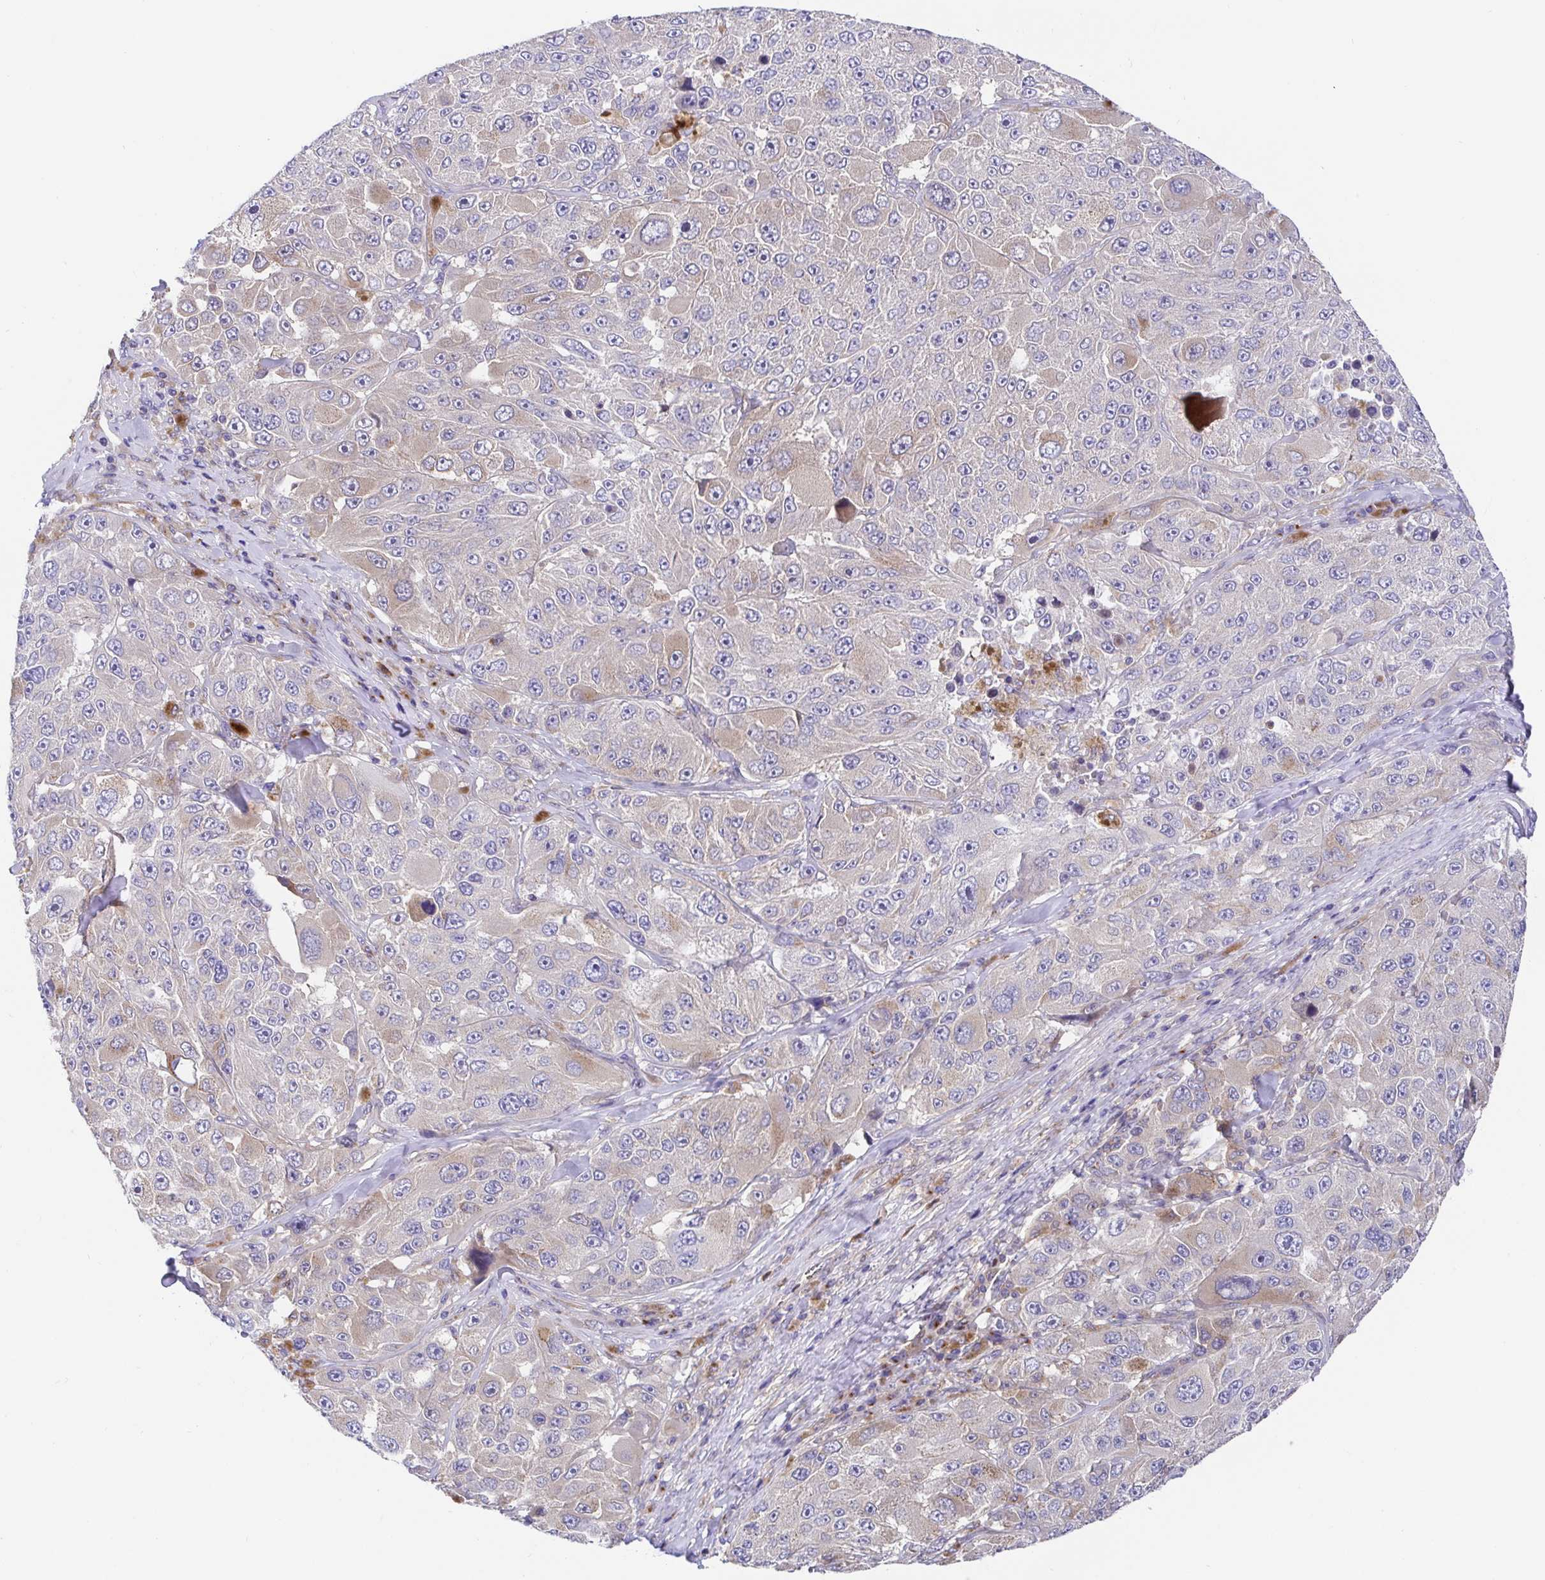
{"staining": {"intensity": "weak", "quantity": "<25%", "location": "cytoplasmic/membranous"}, "tissue": "melanoma", "cell_type": "Tumor cells", "image_type": "cancer", "snomed": [{"axis": "morphology", "description": "Malignant melanoma, Metastatic site"}, {"axis": "topography", "description": "Lymph node"}], "caption": "This is an immunohistochemistry image of human malignant melanoma (metastatic site). There is no expression in tumor cells.", "gene": "GOLGA1", "patient": {"sex": "male", "age": 62}}